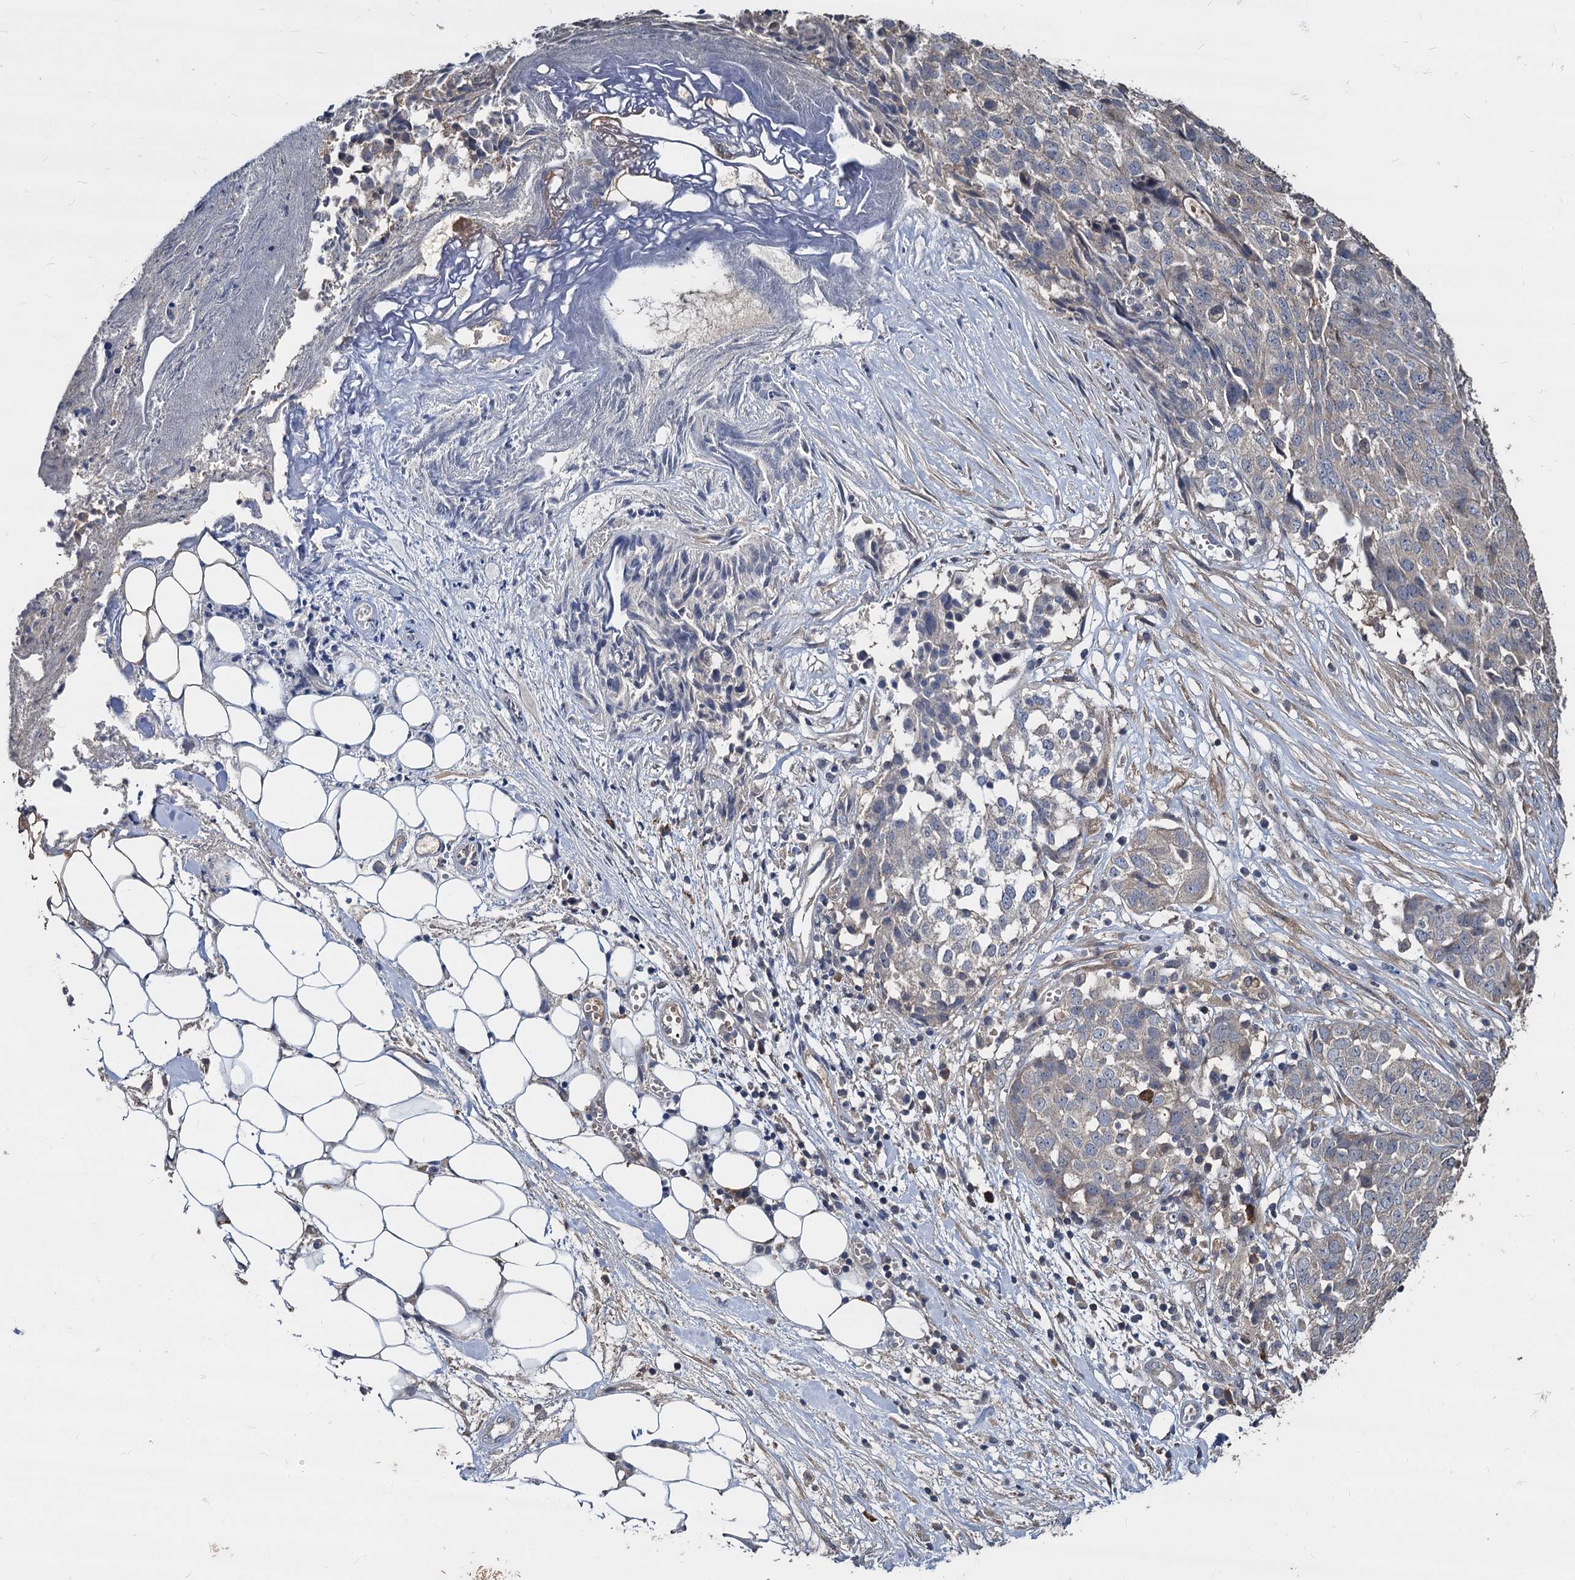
{"staining": {"intensity": "negative", "quantity": "none", "location": "none"}, "tissue": "ovarian cancer", "cell_type": "Tumor cells", "image_type": "cancer", "snomed": [{"axis": "morphology", "description": "Cystadenocarcinoma, serous, NOS"}, {"axis": "topography", "description": "Soft tissue"}, {"axis": "topography", "description": "Ovary"}], "caption": "Tumor cells are negative for protein expression in human ovarian serous cystadenocarcinoma.", "gene": "CCDC184", "patient": {"sex": "female", "age": 57}}